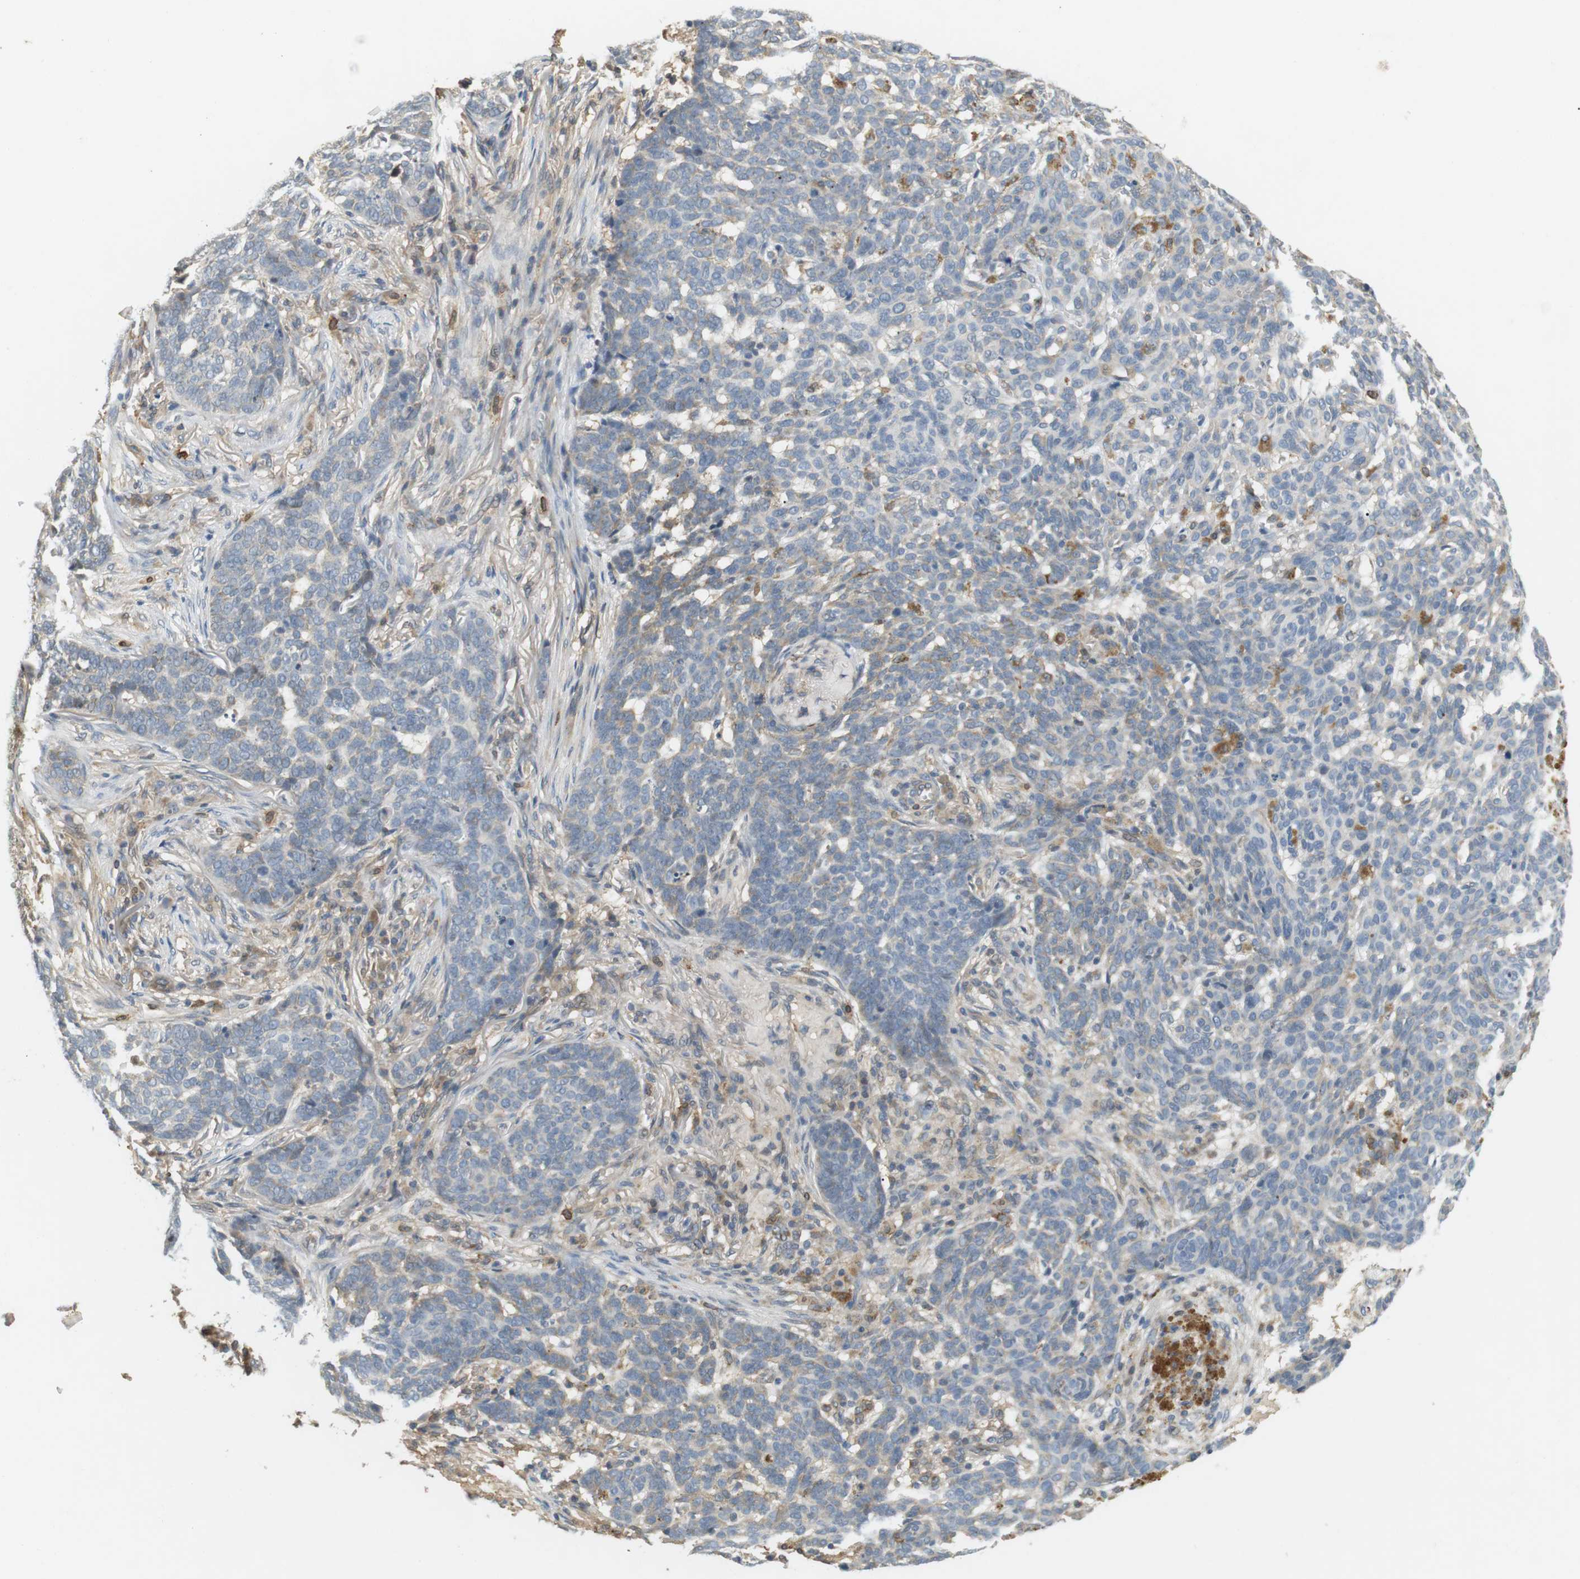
{"staining": {"intensity": "weak", "quantity": "<25%", "location": "cytoplasmic/membranous"}, "tissue": "skin cancer", "cell_type": "Tumor cells", "image_type": "cancer", "snomed": [{"axis": "morphology", "description": "Basal cell carcinoma"}, {"axis": "topography", "description": "Skin"}], "caption": "An immunohistochemistry (IHC) histopathology image of skin cancer (basal cell carcinoma) is shown. There is no staining in tumor cells of skin cancer (basal cell carcinoma).", "gene": "P2RY1", "patient": {"sex": "male", "age": 85}}